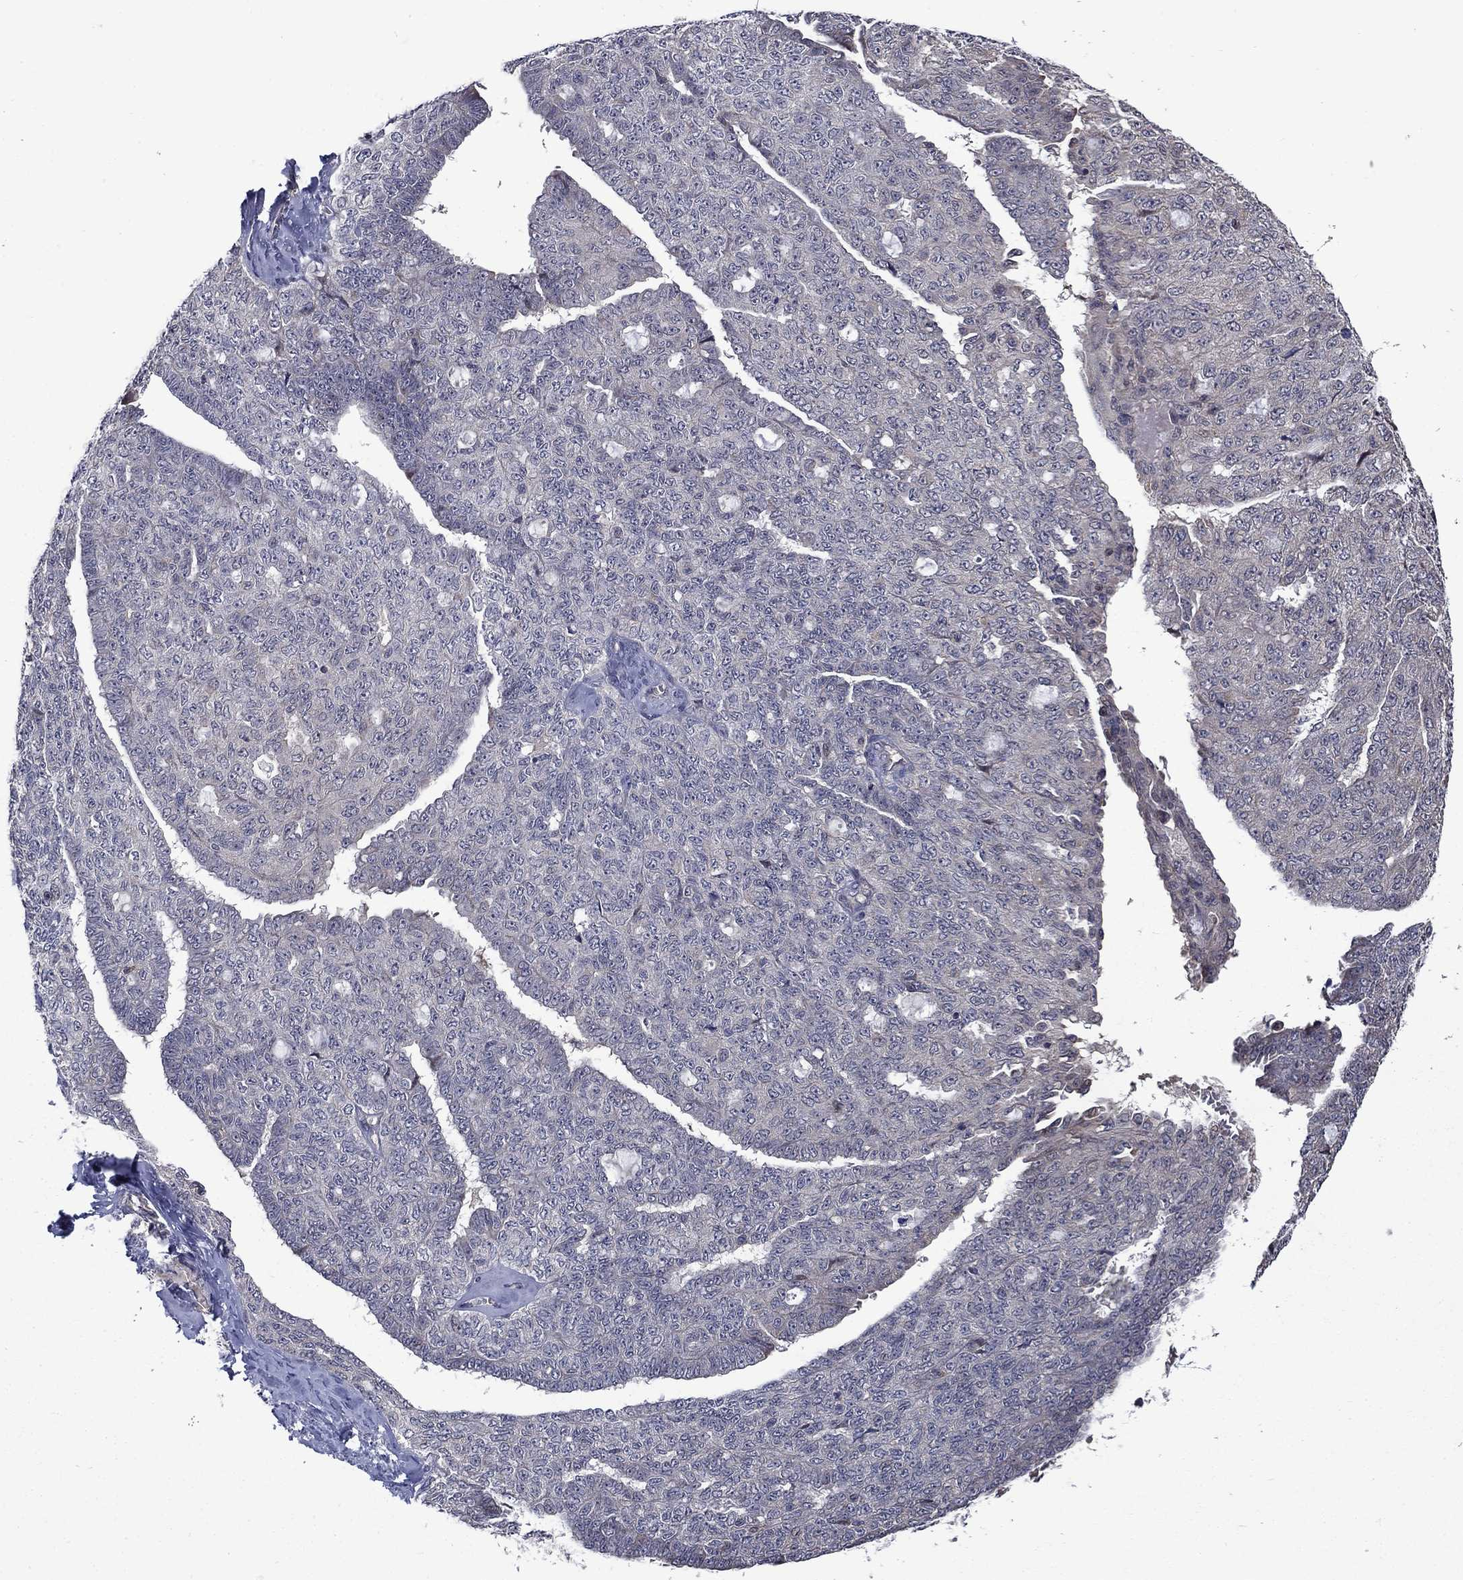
{"staining": {"intensity": "negative", "quantity": "none", "location": "none"}, "tissue": "ovarian cancer", "cell_type": "Tumor cells", "image_type": "cancer", "snomed": [{"axis": "morphology", "description": "Cystadenocarcinoma, serous, NOS"}, {"axis": "topography", "description": "Ovary"}], "caption": "This is an IHC image of ovarian cancer (serous cystadenocarcinoma). There is no staining in tumor cells.", "gene": "FAM3B", "patient": {"sex": "female", "age": 71}}